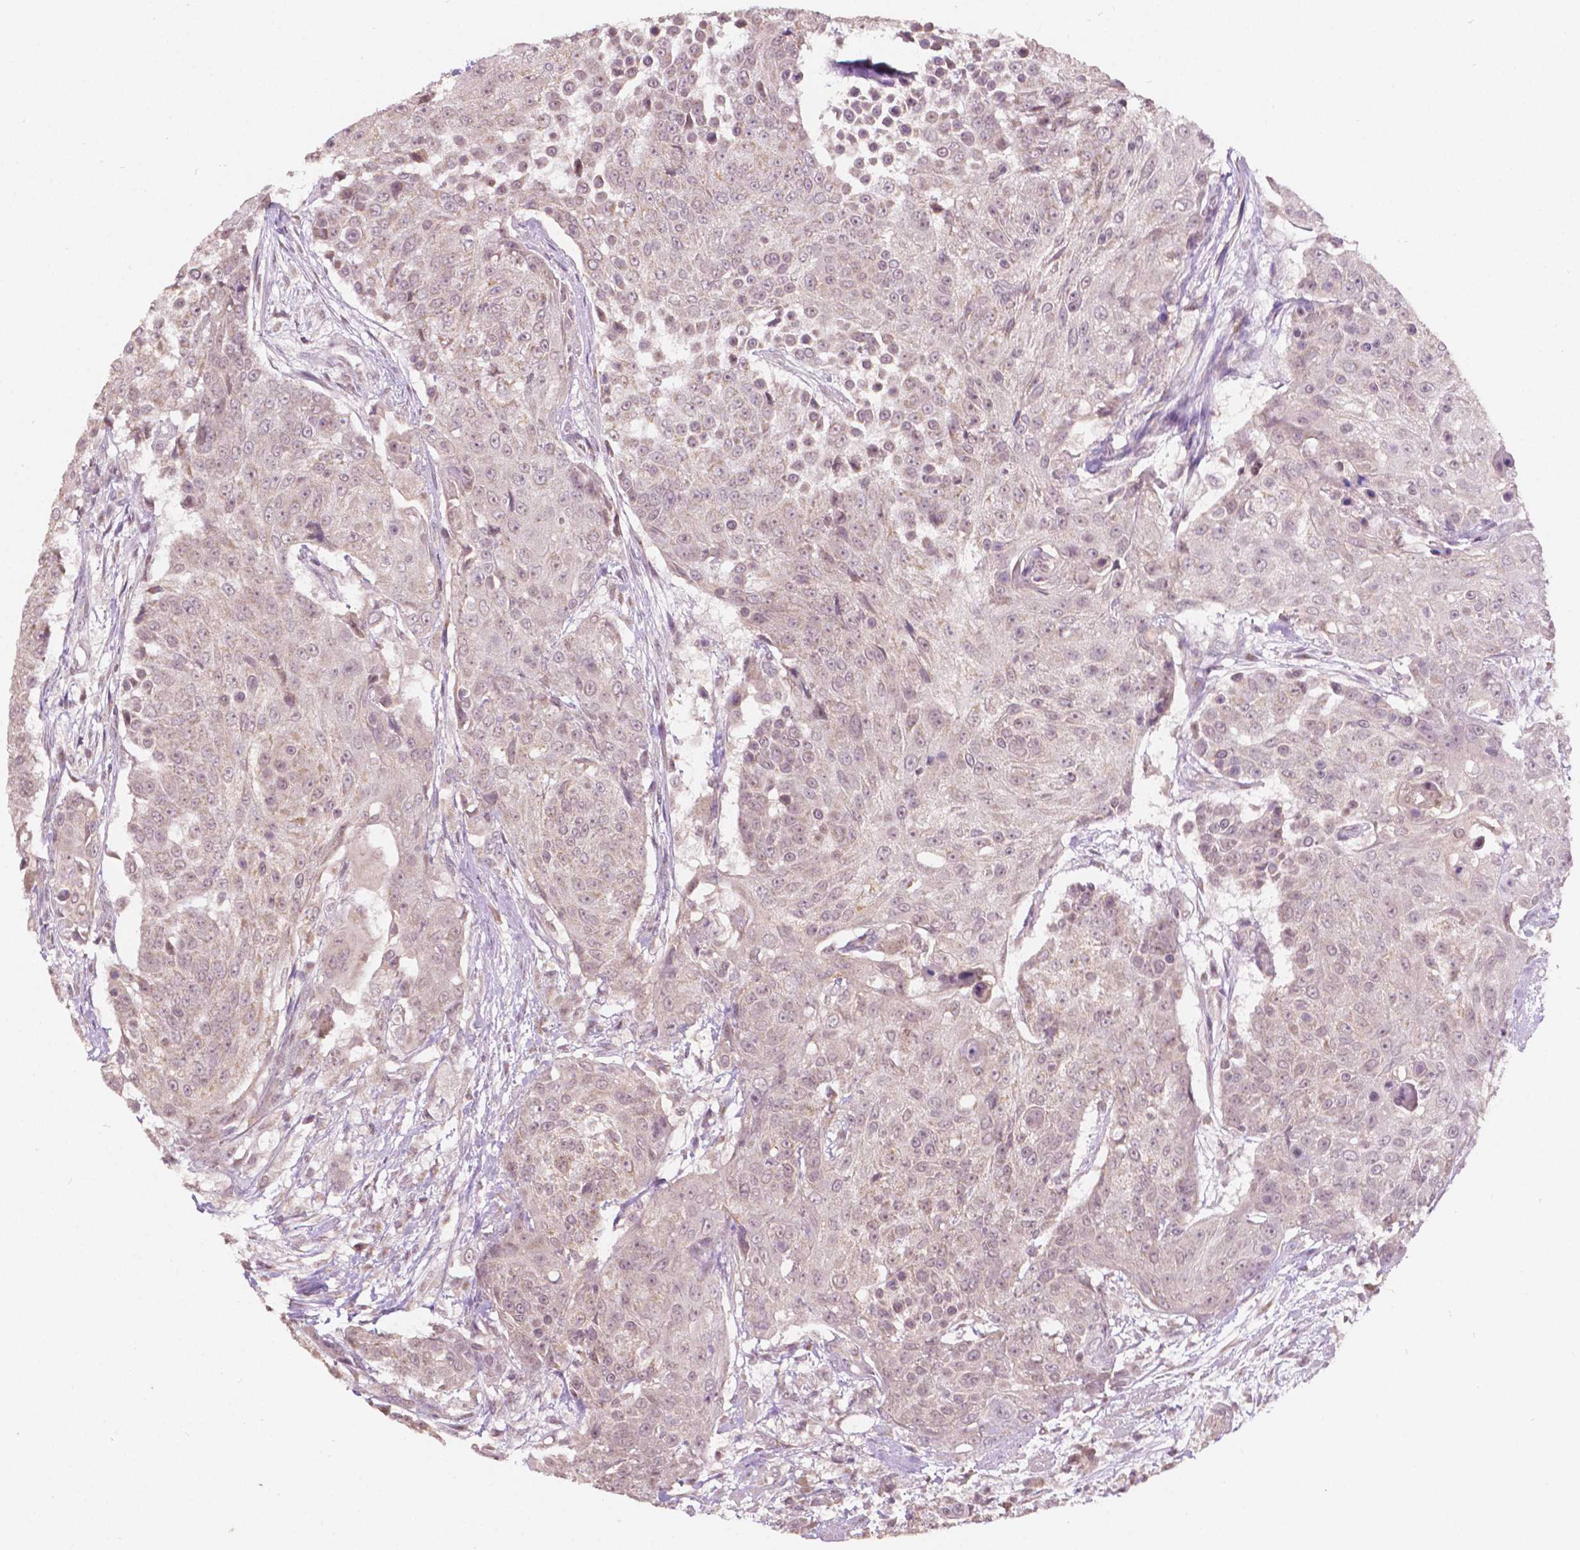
{"staining": {"intensity": "negative", "quantity": "none", "location": "none"}, "tissue": "urothelial cancer", "cell_type": "Tumor cells", "image_type": "cancer", "snomed": [{"axis": "morphology", "description": "Urothelial carcinoma, High grade"}, {"axis": "topography", "description": "Urinary bladder"}], "caption": "This is an immunohistochemistry (IHC) histopathology image of human urothelial cancer. There is no positivity in tumor cells.", "gene": "NOS1AP", "patient": {"sex": "female", "age": 63}}